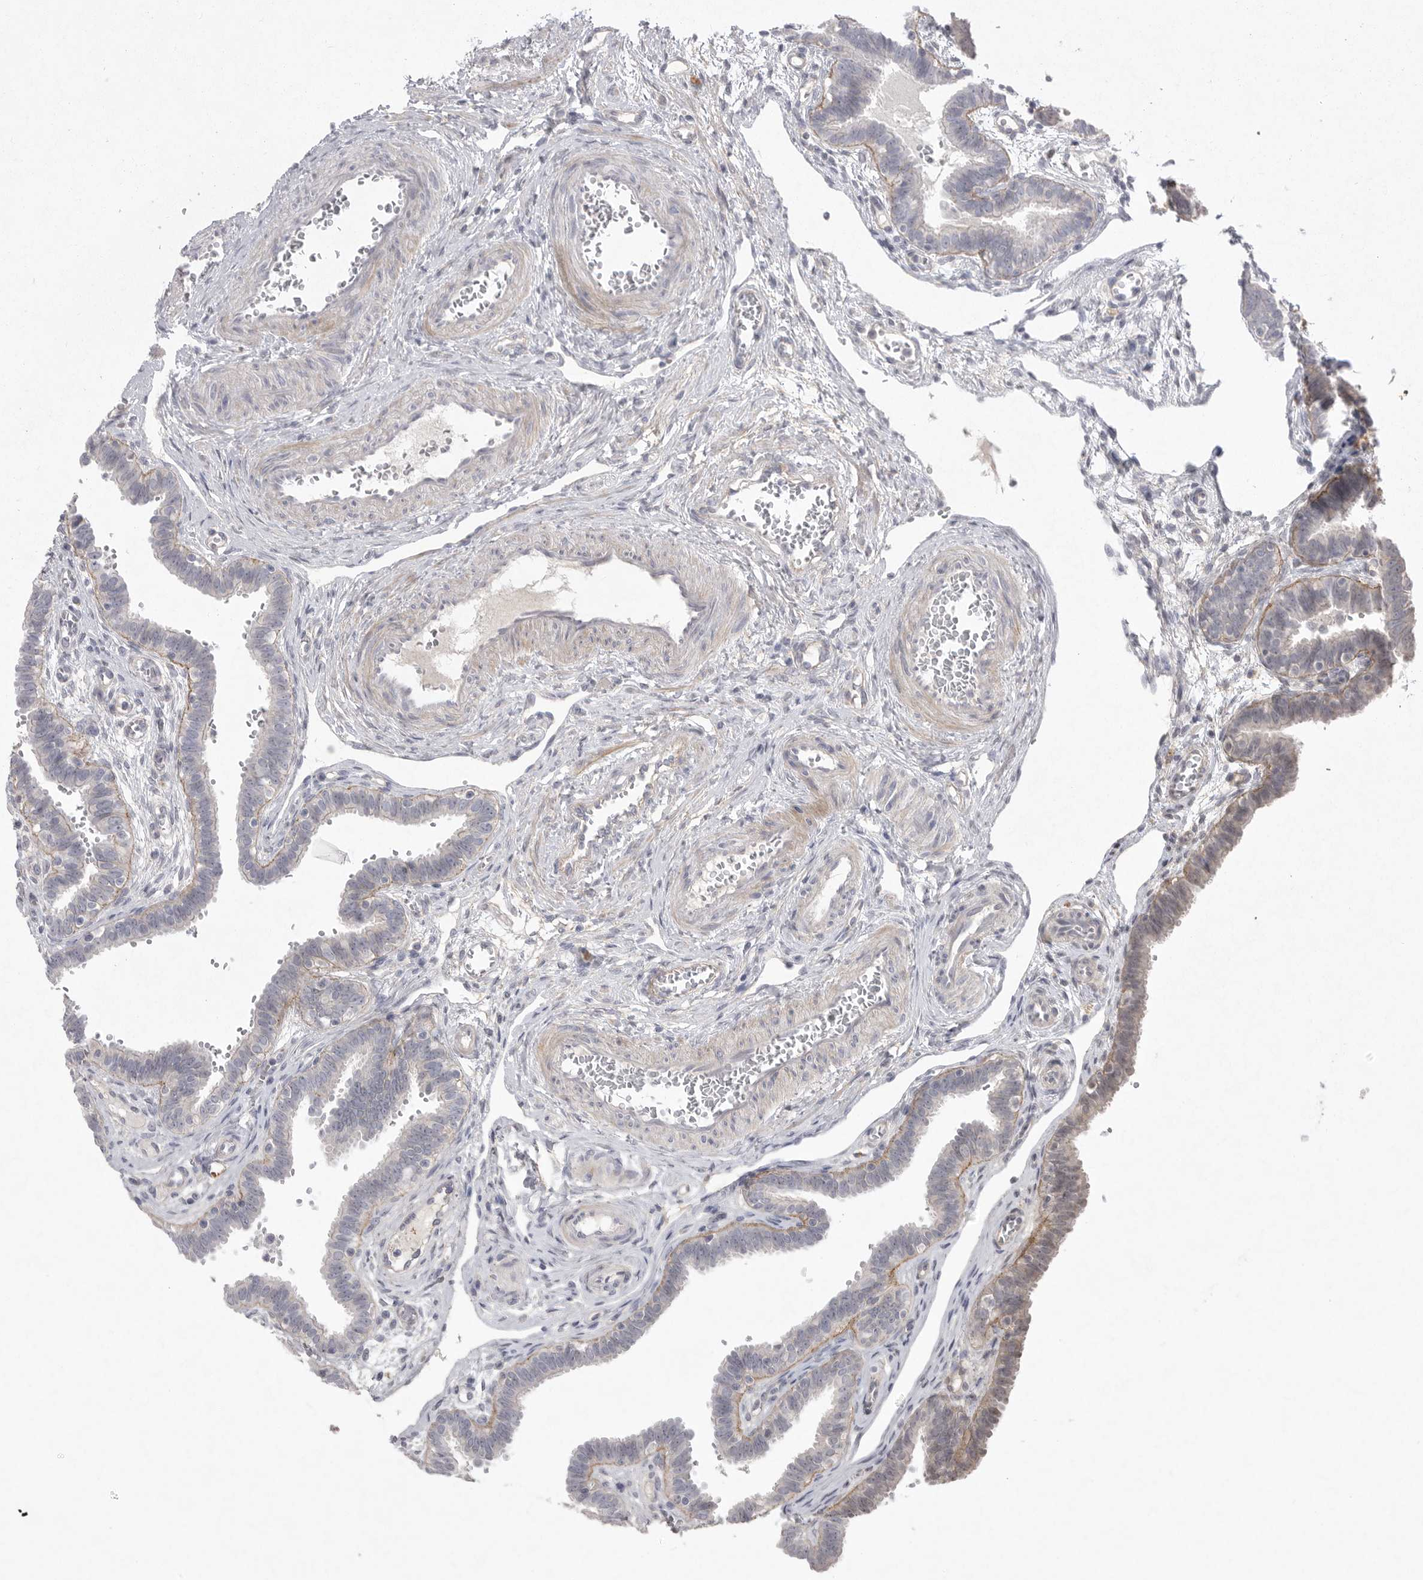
{"staining": {"intensity": "negative", "quantity": "none", "location": "none"}, "tissue": "fallopian tube", "cell_type": "Glandular cells", "image_type": "normal", "snomed": [{"axis": "morphology", "description": "Normal tissue, NOS"}, {"axis": "topography", "description": "Fallopian tube"}, {"axis": "topography", "description": "Placenta"}], "caption": "Fallopian tube stained for a protein using immunohistochemistry (IHC) displays no staining glandular cells.", "gene": "VANGL2", "patient": {"sex": "female", "age": 32}}